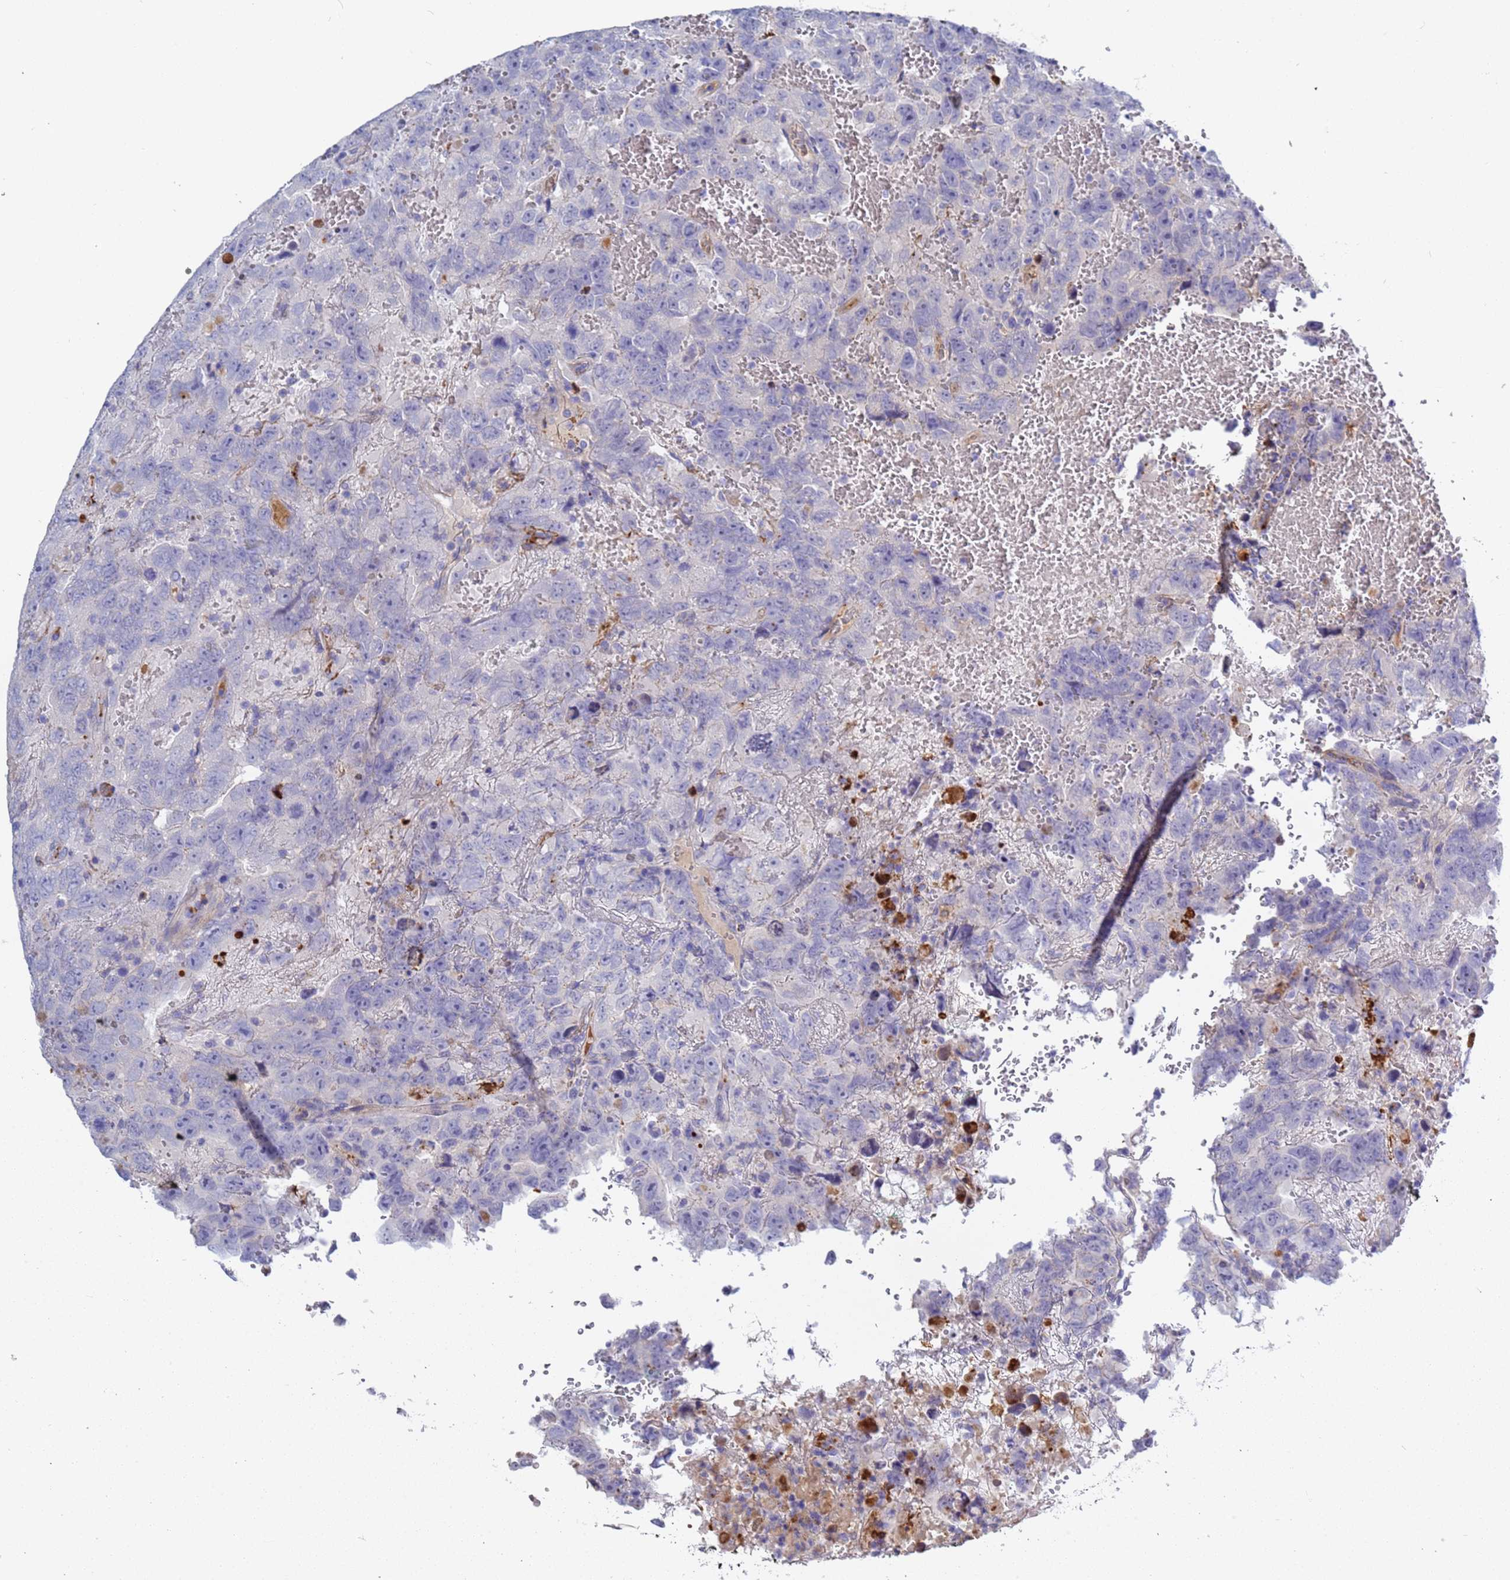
{"staining": {"intensity": "negative", "quantity": "none", "location": "none"}, "tissue": "testis cancer", "cell_type": "Tumor cells", "image_type": "cancer", "snomed": [{"axis": "morphology", "description": "Carcinoma, Embryonal, NOS"}, {"axis": "topography", "description": "Testis"}], "caption": "Testis cancer (embryonal carcinoma) stained for a protein using IHC shows no expression tumor cells.", "gene": "C4orf46", "patient": {"sex": "male", "age": 45}}